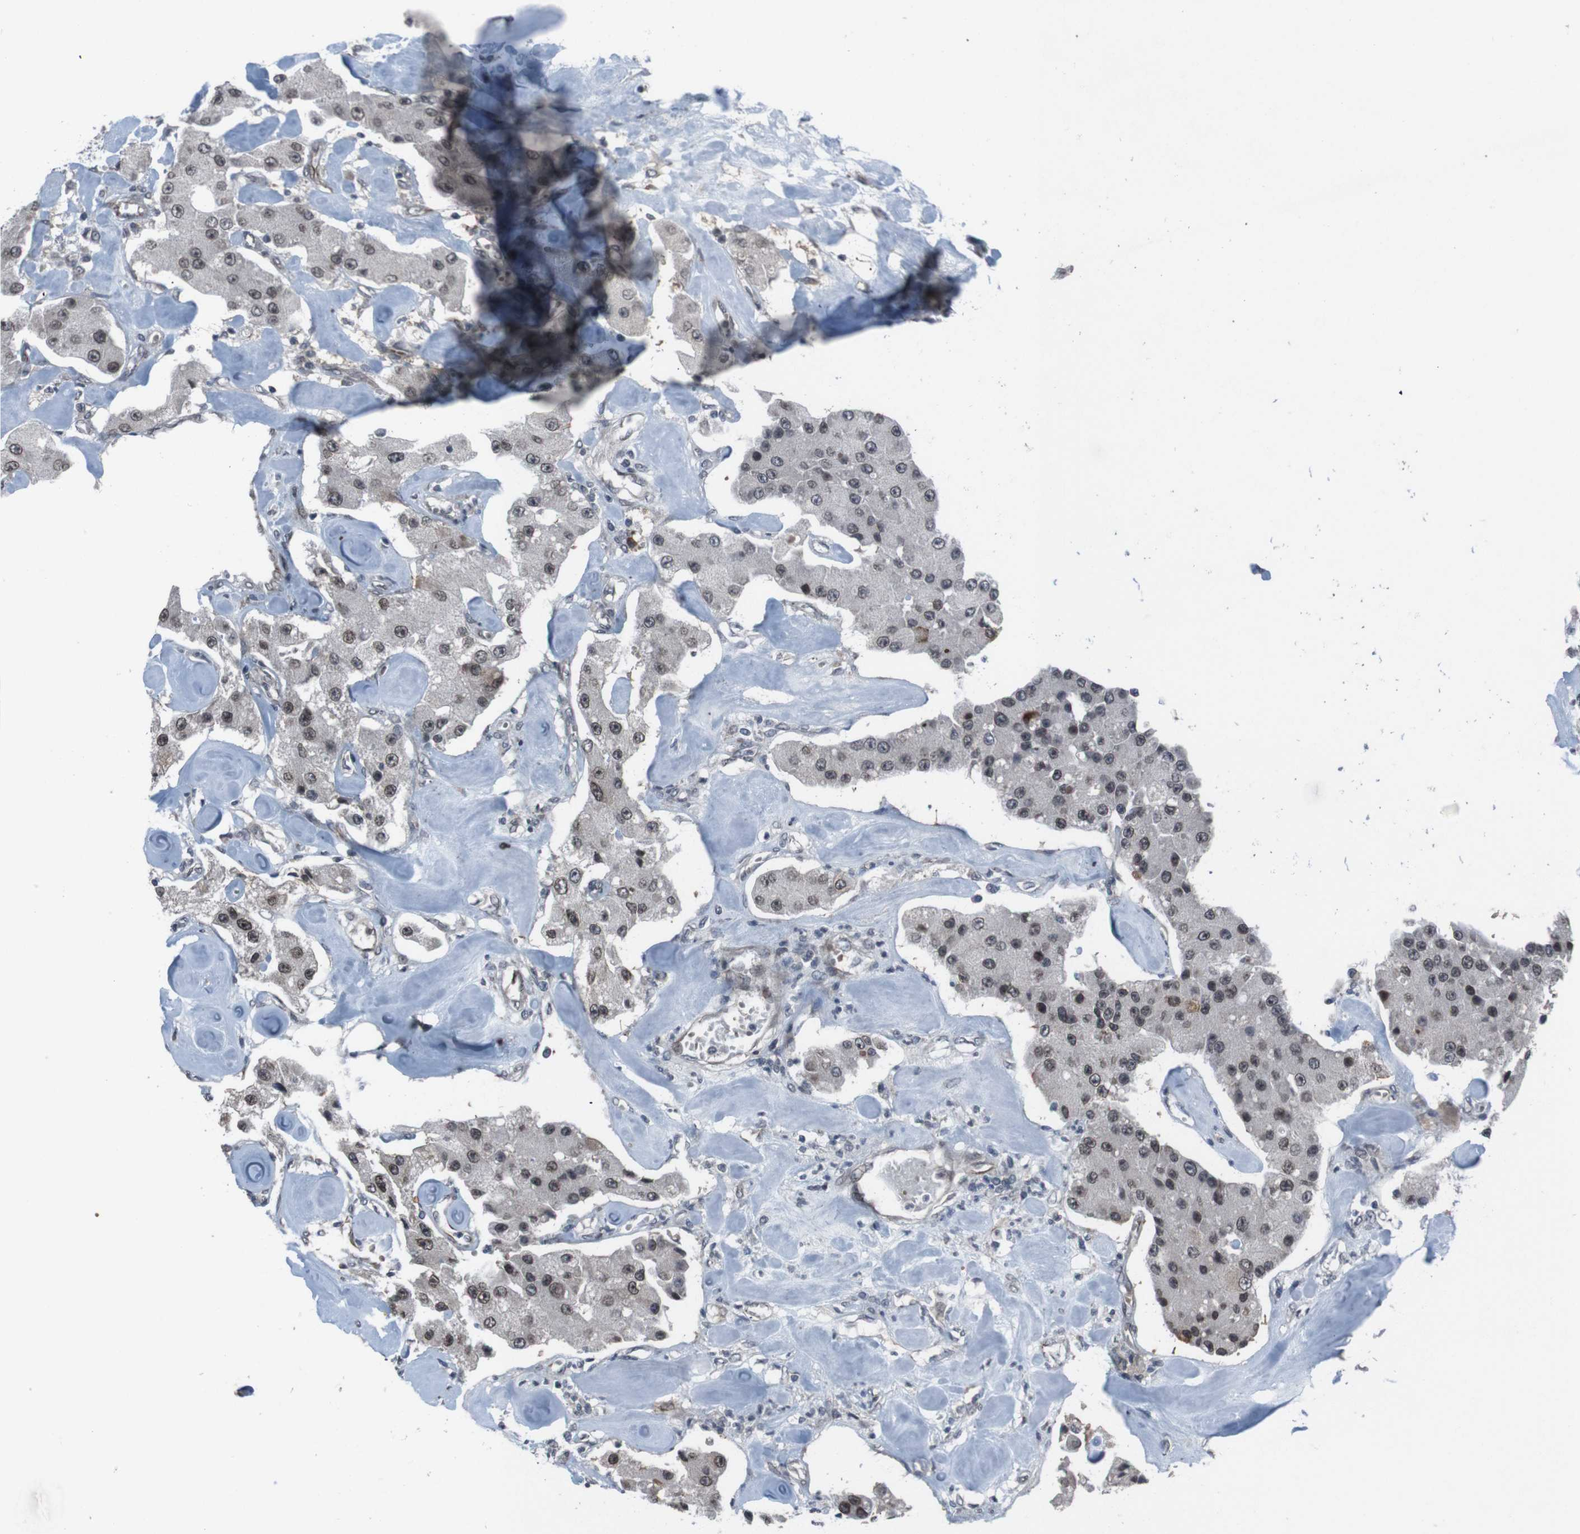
{"staining": {"intensity": "moderate", "quantity": ">75%", "location": "nuclear"}, "tissue": "carcinoid", "cell_type": "Tumor cells", "image_type": "cancer", "snomed": [{"axis": "morphology", "description": "Carcinoid, malignant, NOS"}, {"axis": "topography", "description": "Pancreas"}], "caption": "Immunohistochemistry micrograph of human carcinoid stained for a protein (brown), which displays medium levels of moderate nuclear positivity in approximately >75% of tumor cells.", "gene": "SS18L1", "patient": {"sex": "male", "age": 41}}